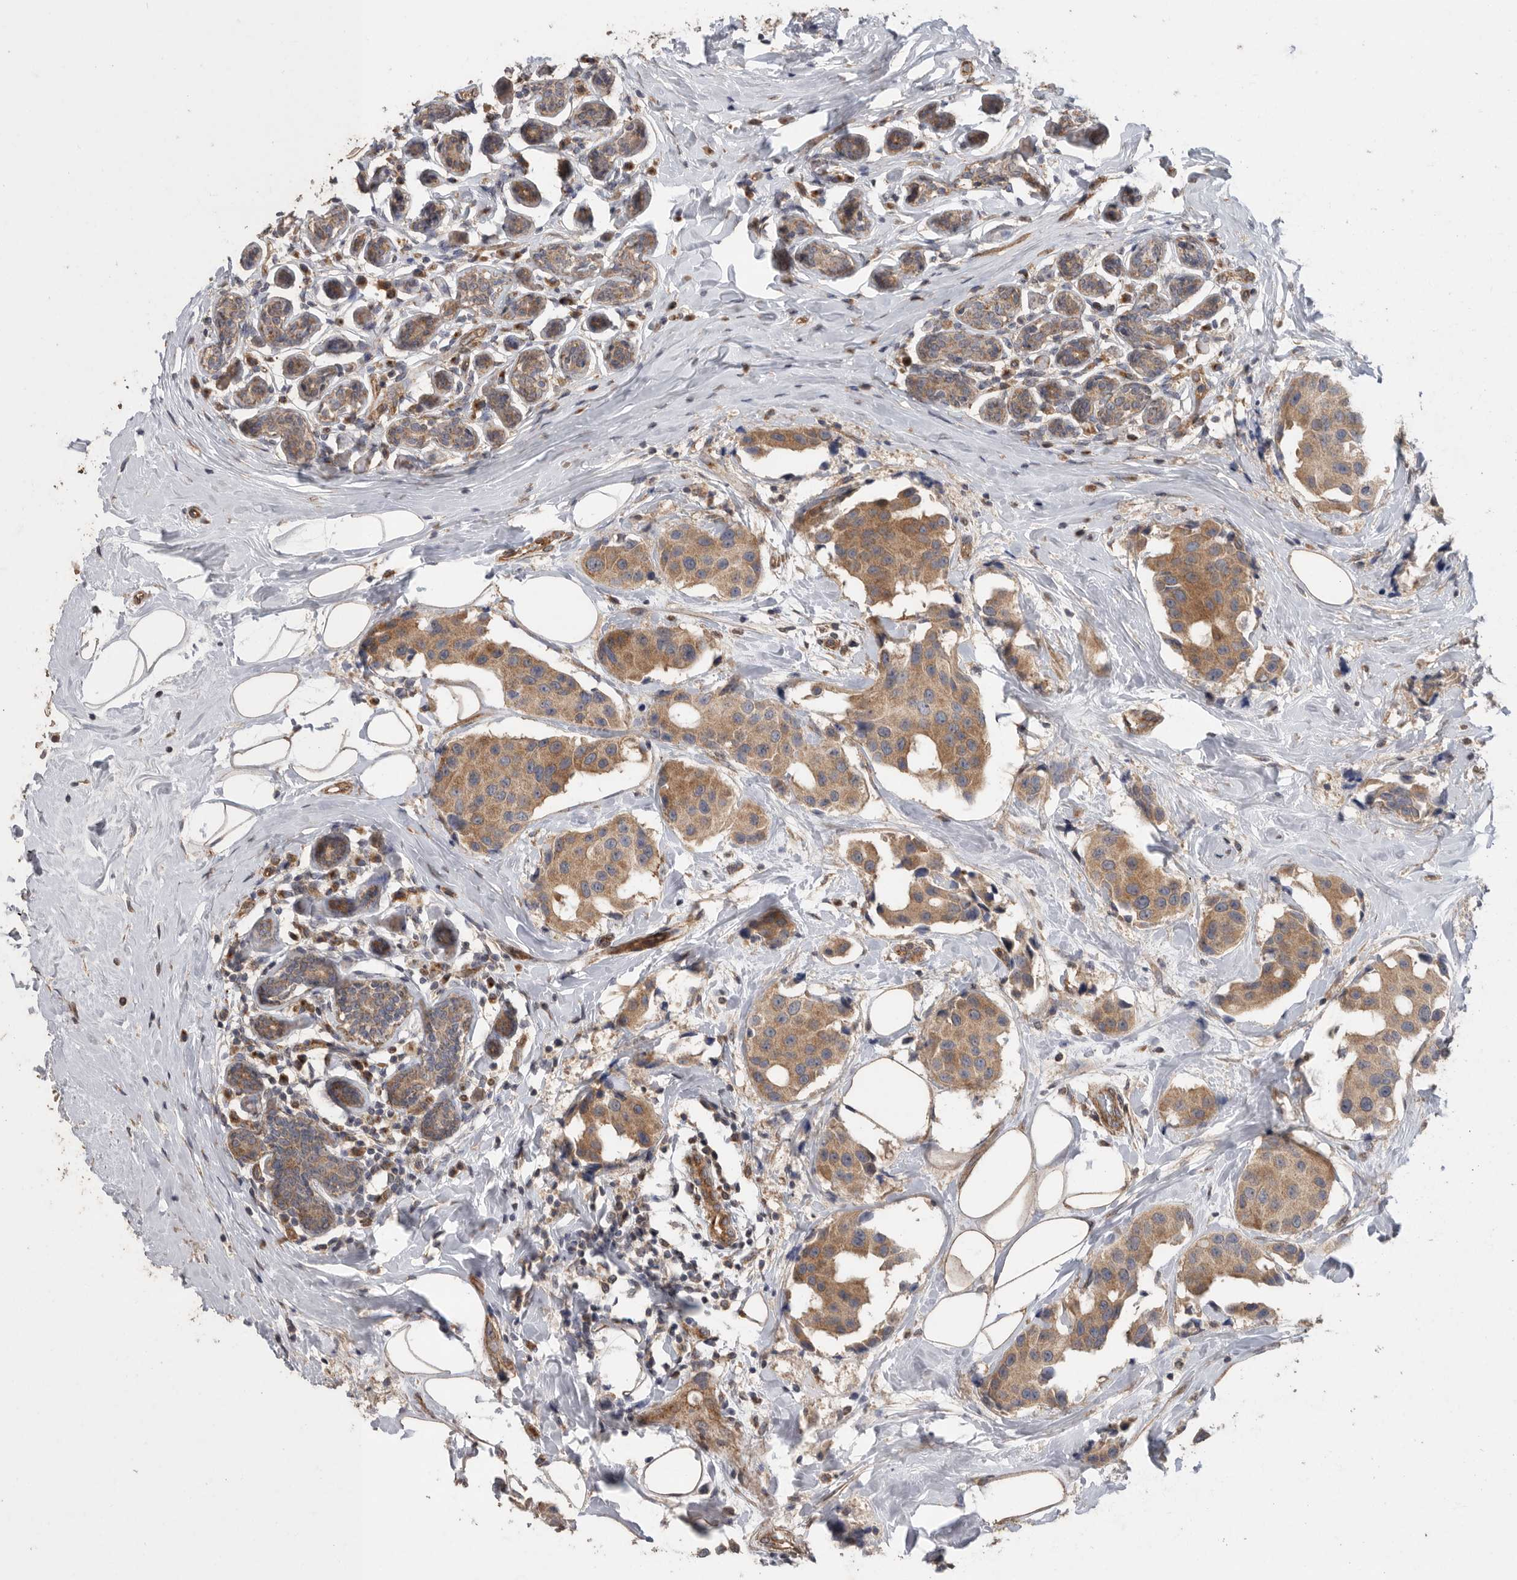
{"staining": {"intensity": "moderate", "quantity": ">75%", "location": "cytoplasmic/membranous"}, "tissue": "breast cancer", "cell_type": "Tumor cells", "image_type": "cancer", "snomed": [{"axis": "morphology", "description": "Normal tissue, NOS"}, {"axis": "morphology", "description": "Duct carcinoma"}, {"axis": "topography", "description": "Breast"}], "caption": "Immunohistochemistry (IHC) (DAB) staining of human infiltrating ductal carcinoma (breast) shows moderate cytoplasmic/membranous protein expression in about >75% of tumor cells. (DAB IHC, brown staining for protein, blue staining for nuclei).", "gene": "PODXL2", "patient": {"sex": "female", "age": 39}}